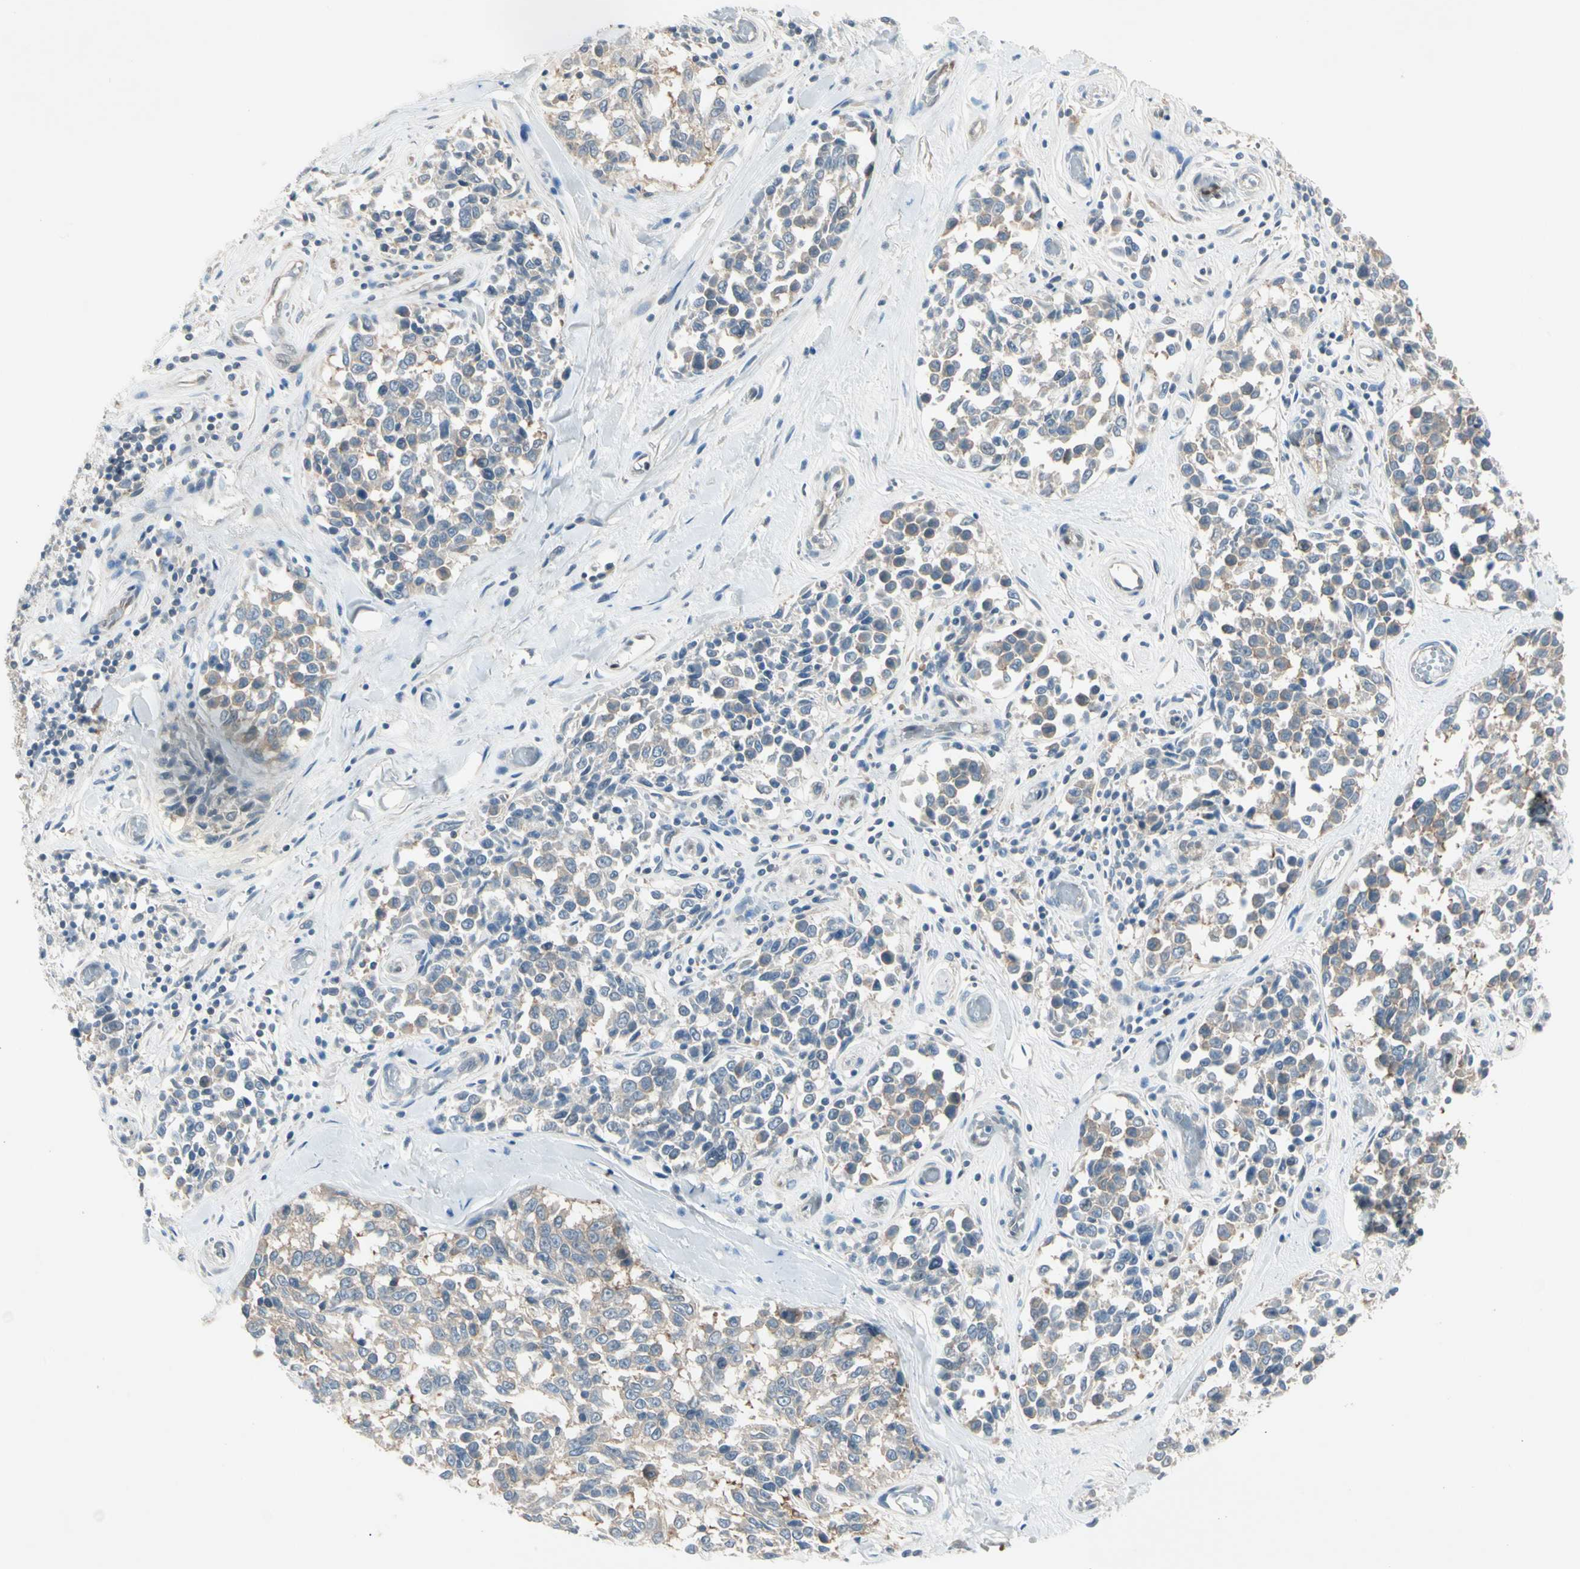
{"staining": {"intensity": "weak", "quantity": "25%-75%", "location": "cytoplasmic/membranous"}, "tissue": "melanoma", "cell_type": "Tumor cells", "image_type": "cancer", "snomed": [{"axis": "morphology", "description": "Malignant melanoma, NOS"}, {"axis": "topography", "description": "Skin"}], "caption": "This is a photomicrograph of immunohistochemistry (IHC) staining of malignant melanoma, which shows weak staining in the cytoplasmic/membranous of tumor cells.", "gene": "IL1R1", "patient": {"sex": "female", "age": 64}}